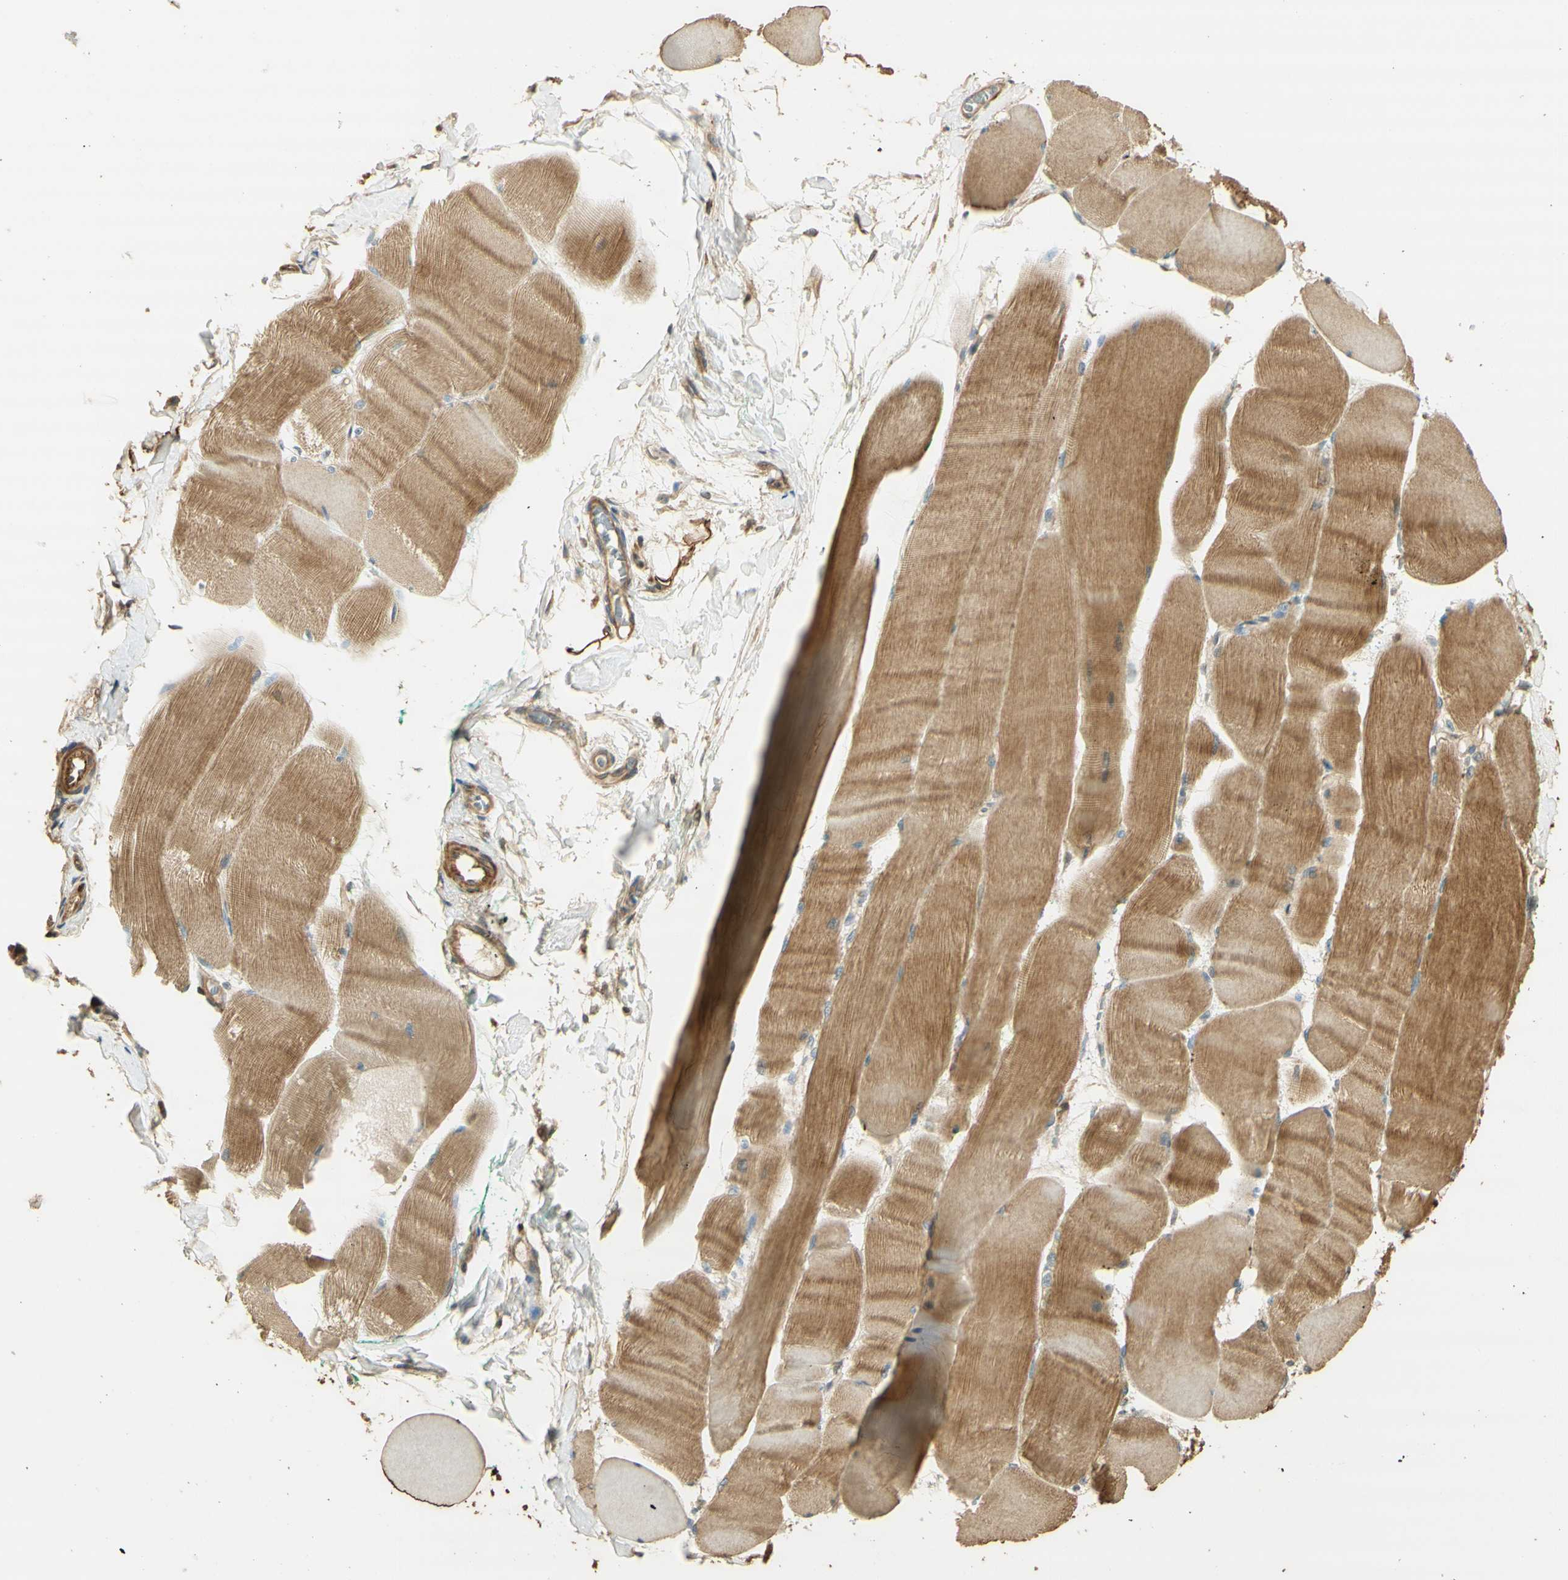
{"staining": {"intensity": "weak", "quantity": ">75%", "location": "cytoplasmic/membranous"}, "tissue": "skeletal muscle", "cell_type": "Myocytes", "image_type": "normal", "snomed": [{"axis": "morphology", "description": "Normal tissue, NOS"}, {"axis": "morphology", "description": "Squamous cell carcinoma, NOS"}, {"axis": "topography", "description": "Skeletal muscle"}], "caption": "A brown stain labels weak cytoplasmic/membranous expression of a protein in myocytes of benign human skeletal muscle. (DAB (3,3'-diaminobenzidine) IHC, brown staining for protein, blue staining for nuclei).", "gene": "AGER", "patient": {"sex": "male", "age": 51}}